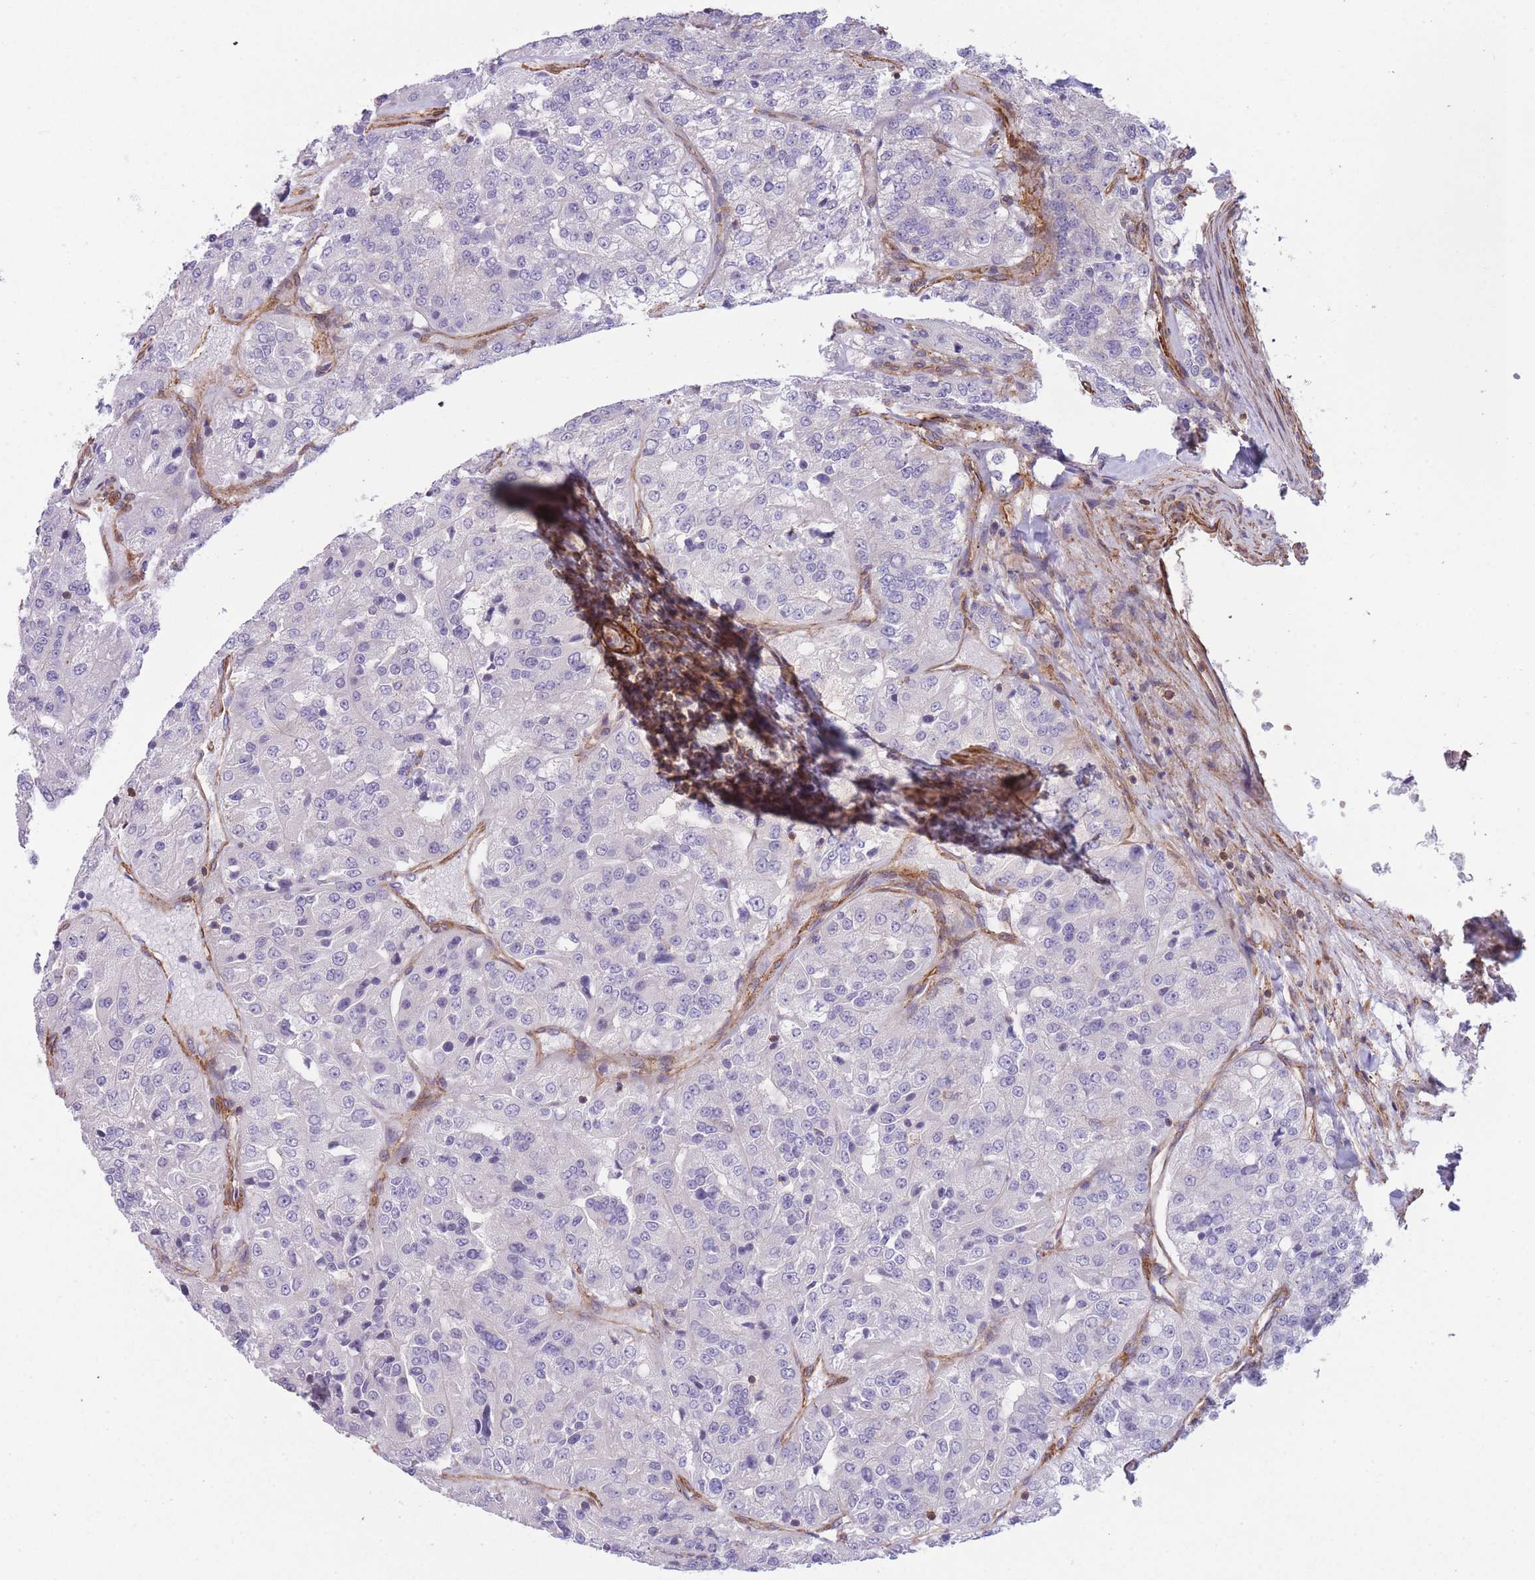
{"staining": {"intensity": "negative", "quantity": "none", "location": "none"}, "tissue": "renal cancer", "cell_type": "Tumor cells", "image_type": "cancer", "snomed": [{"axis": "morphology", "description": "Adenocarcinoma, NOS"}, {"axis": "topography", "description": "Kidney"}], "caption": "Renal cancer was stained to show a protein in brown. There is no significant positivity in tumor cells. The staining is performed using DAB brown chromogen with nuclei counter-stained in using hematoxylin.", "gene": "CDC25B", "patient": {"sex": "female", "age": 63}}